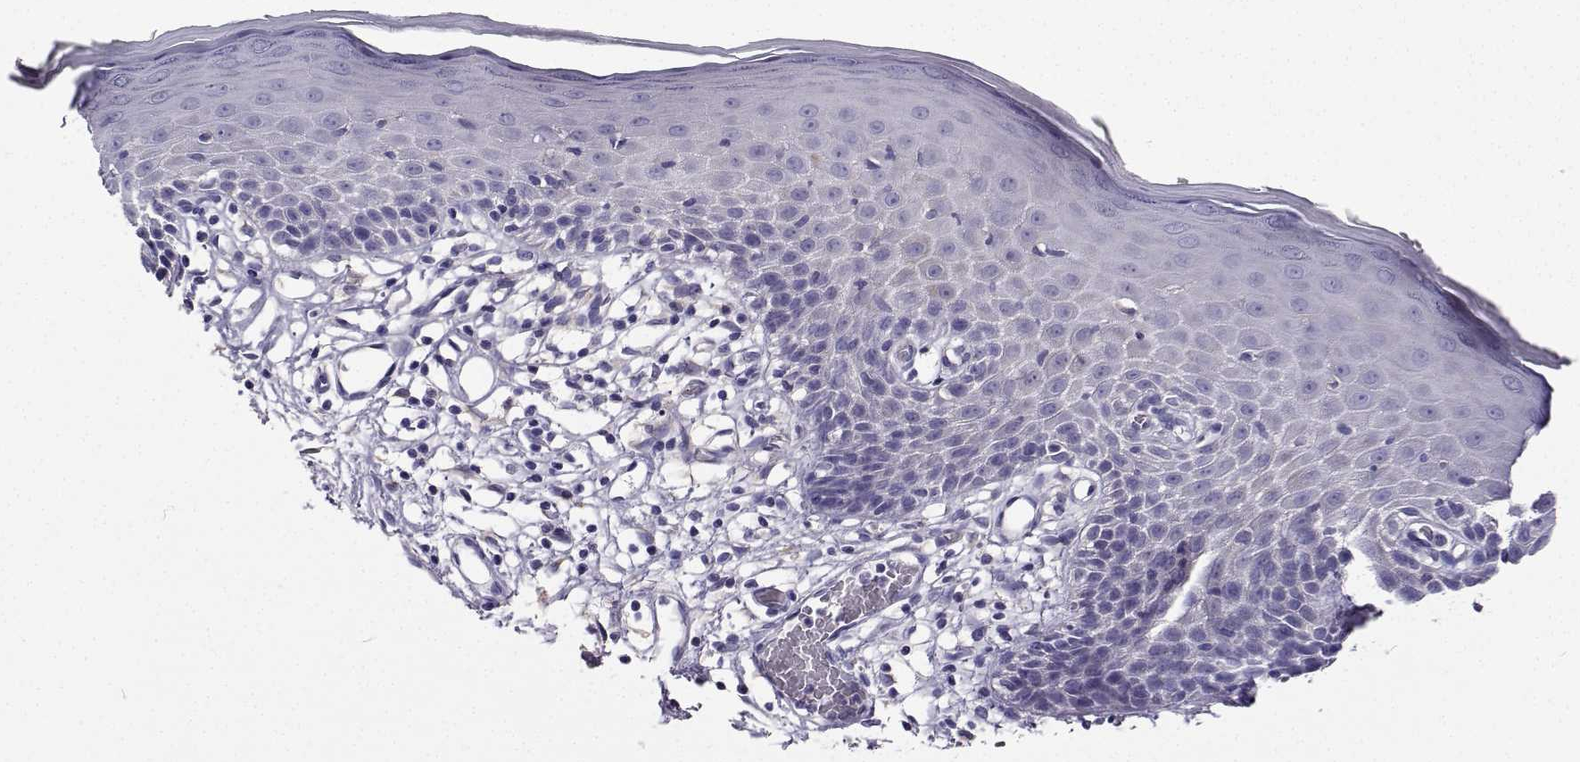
{"staining": {"intensity": "moderate", "quantity": "<25%", "location": "cytoplasmic/membranous"}, "tissue": "skin", "cell_type": "Epidermal cells", "image_type": "normal", "snomed": [{"axis": "morphology", "description": "Normal tissue, NOS"}, {"axis": "topography", "description": "Vulva"}], "caption": "Immunohistochemistry of normal skin exhibits low levels of moderate cytoplasmic/membranous positivity in approximately <25% of epidermal cells.", "gene": "LHFPL7", "patient": {"sex": "female", "age": 68}}